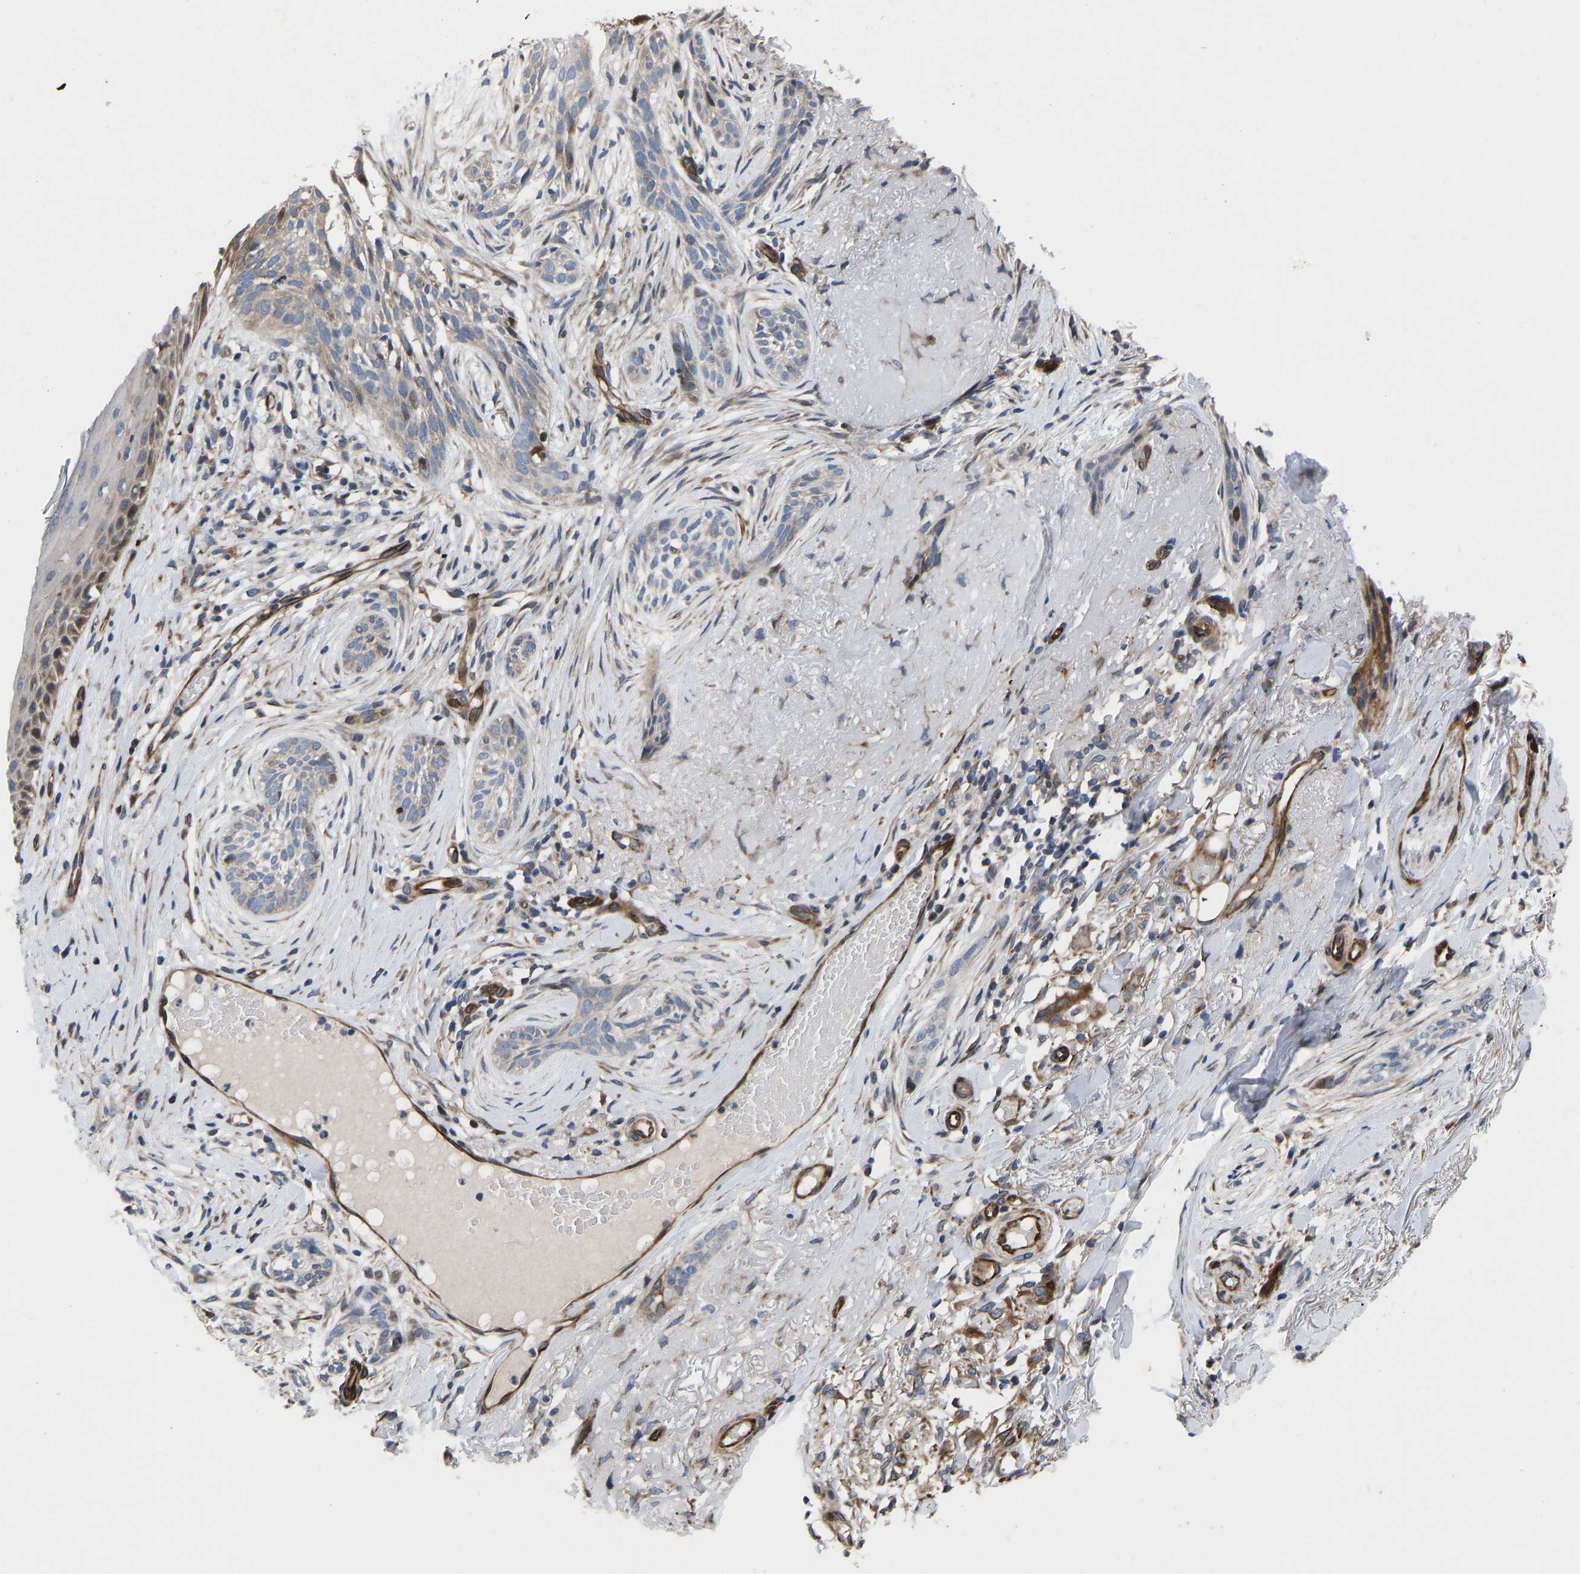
{"staining": {"intensity": "weak", "quantity": "25%-75%", "location": "cytoplasmic/membranous"}, "tissue": "skin cancer", "cell_type": "Tumor cells", "image_type": "cancer", "snomed": [{"axis": "morphology", "description": "Basal cell carcinoma"}, {"axis": "topography", "description": "Skin"}], "caption": "This micrograph shows skin cancer stained with IHC to label a protein in brown. The cytoplasmic/membranous of tumor cells show weak positivity for the protein. Nuclei are counter-stained blue.", "gene": "TMEM38B", "patient": {"sex": "female", "age": 88}}